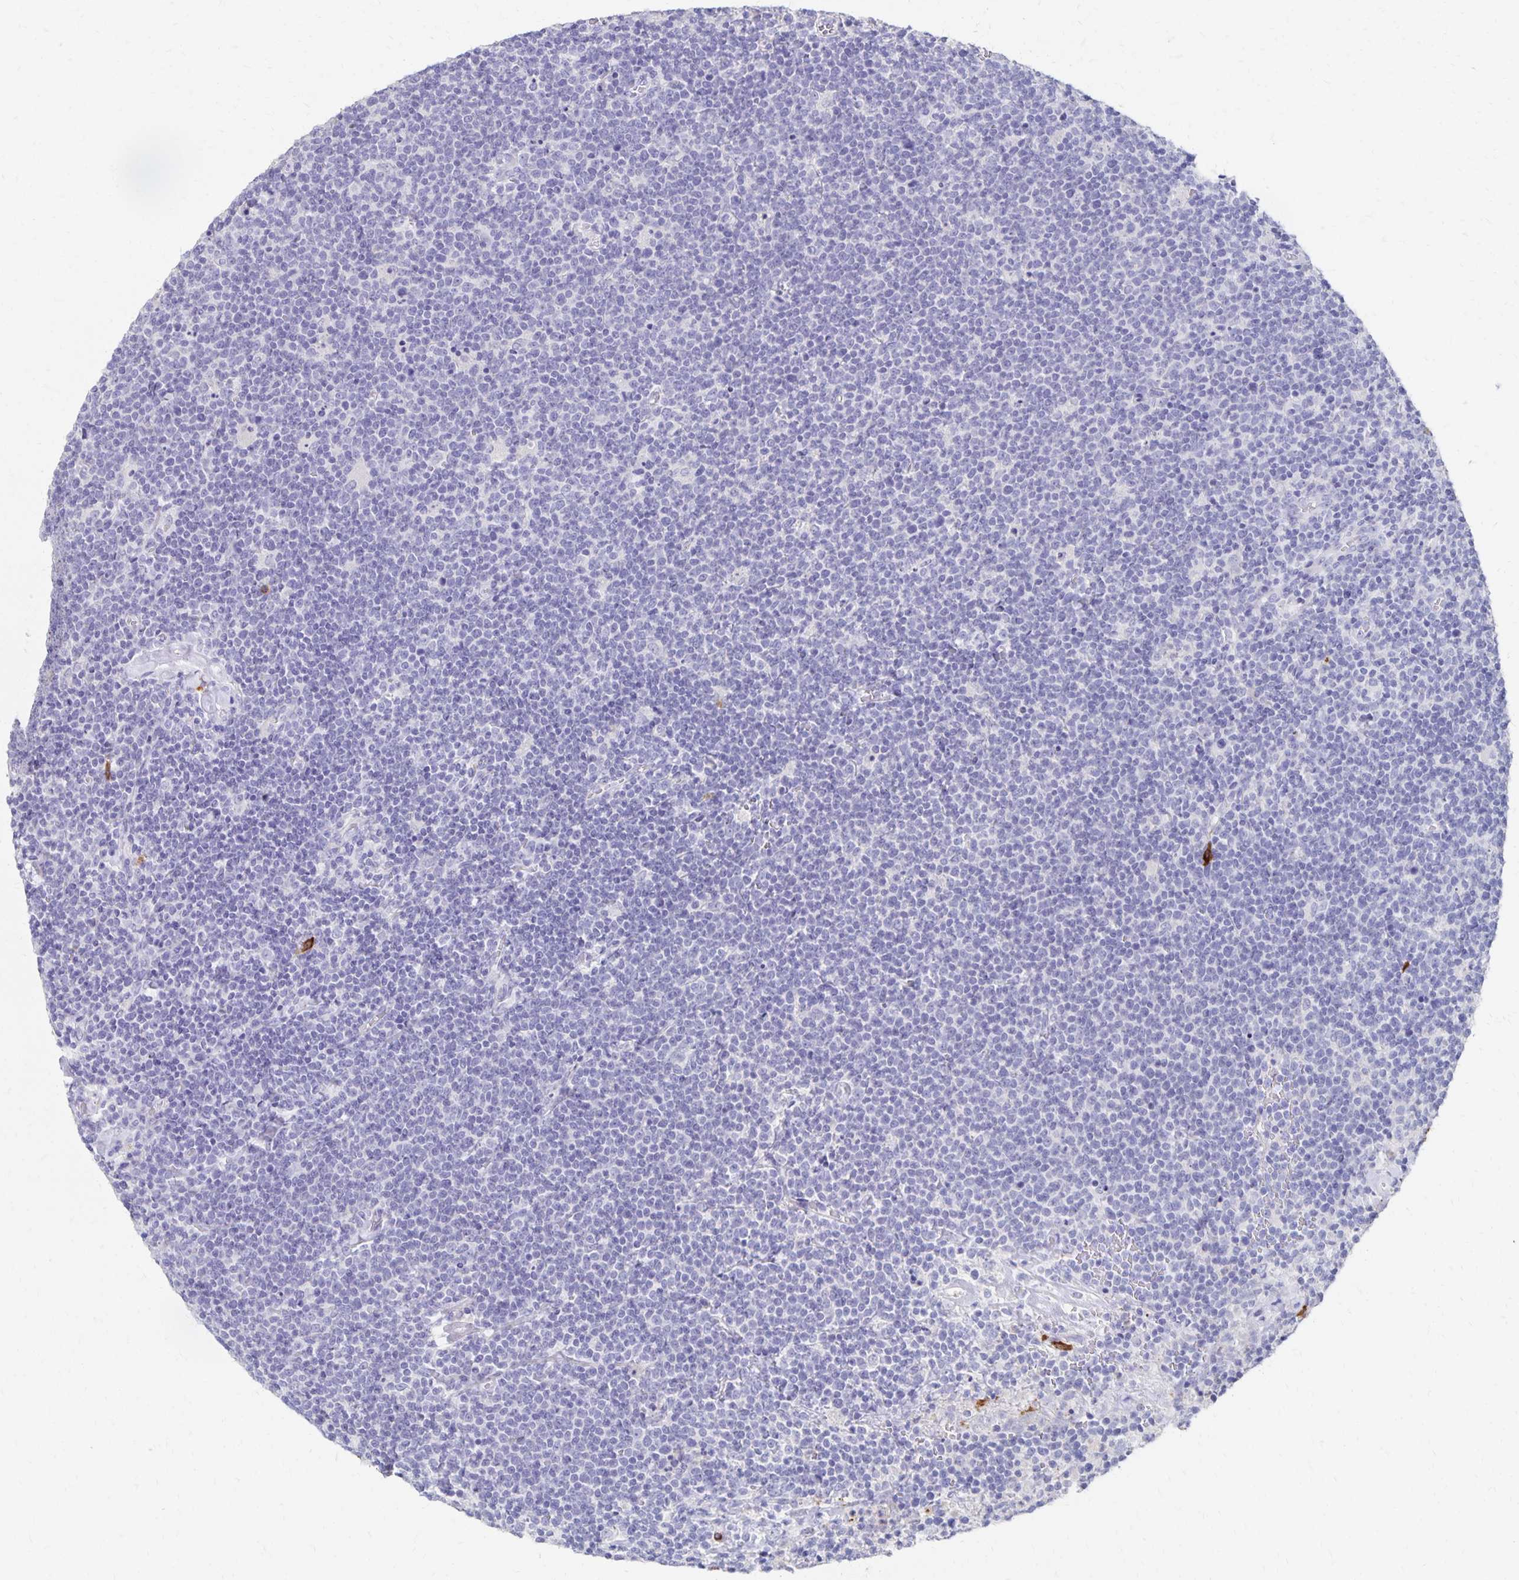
{"staining": {"intensity": "negative", "quantity": "none", "location": "none"}, "tissue": "lymphoma", "cell_type": "Tumor cells", "image_type": "cancer", "snomed": [{"axis": "morphology", "description": "Malignant lymphoma, non-Hodgkin's type, High grade"}, {"axis": "topography", "description": "Lymph node"}], "caption": "The immunohistochemistry photomicrograph has no significant expression in tumor cells of high-grade malignant lymphoma, non-Hodgkin's type tissue. (Immunohistochemistry (ihc), brightfield microscopy, high magnification).", "gene": "DYNLT4", "patient": {"sex": "male", "age": 61}}